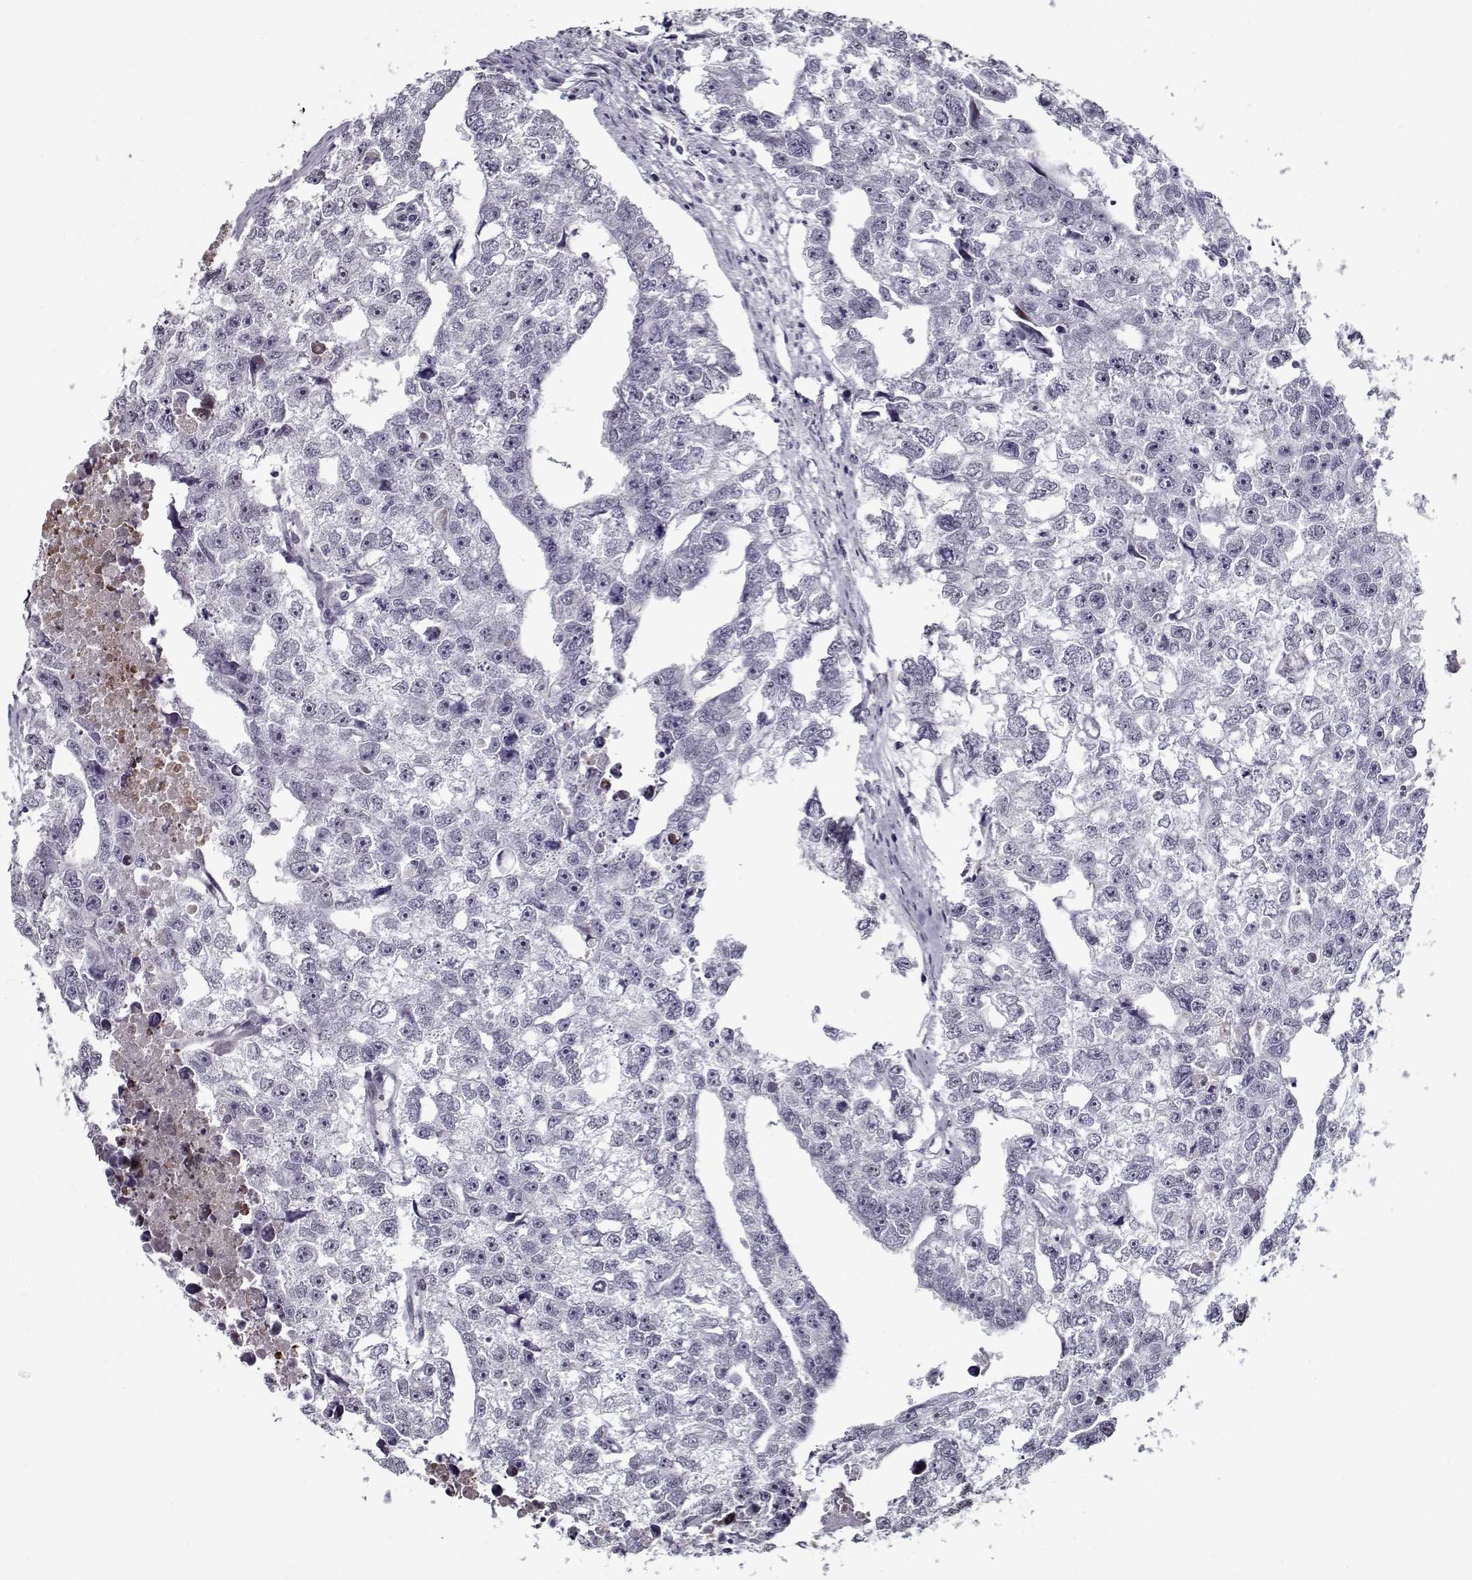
{"staining": {"intensity": "moderate", "quantity": "<25%", "location": "nuclear"}, "tissue": "testis cancer", "cell_type": "Tumor cells", "image_type": "cancer", "snomed": [{"axis": "morphology", "description": "Carcinoma, Embryonal, NOS"}, {"axis": "morphology", "description": "Teratoma, malignant, NOS"}, {"axis": "topography", "description": "Testis"}], "caption": "Moderate nuclear staining for a protein is appreciated in about <25% of tumor cells of testis embryonal carcinoma using IHC.", "gene": "PRMT8", "patient": {"sex": "male", "age": 44}}